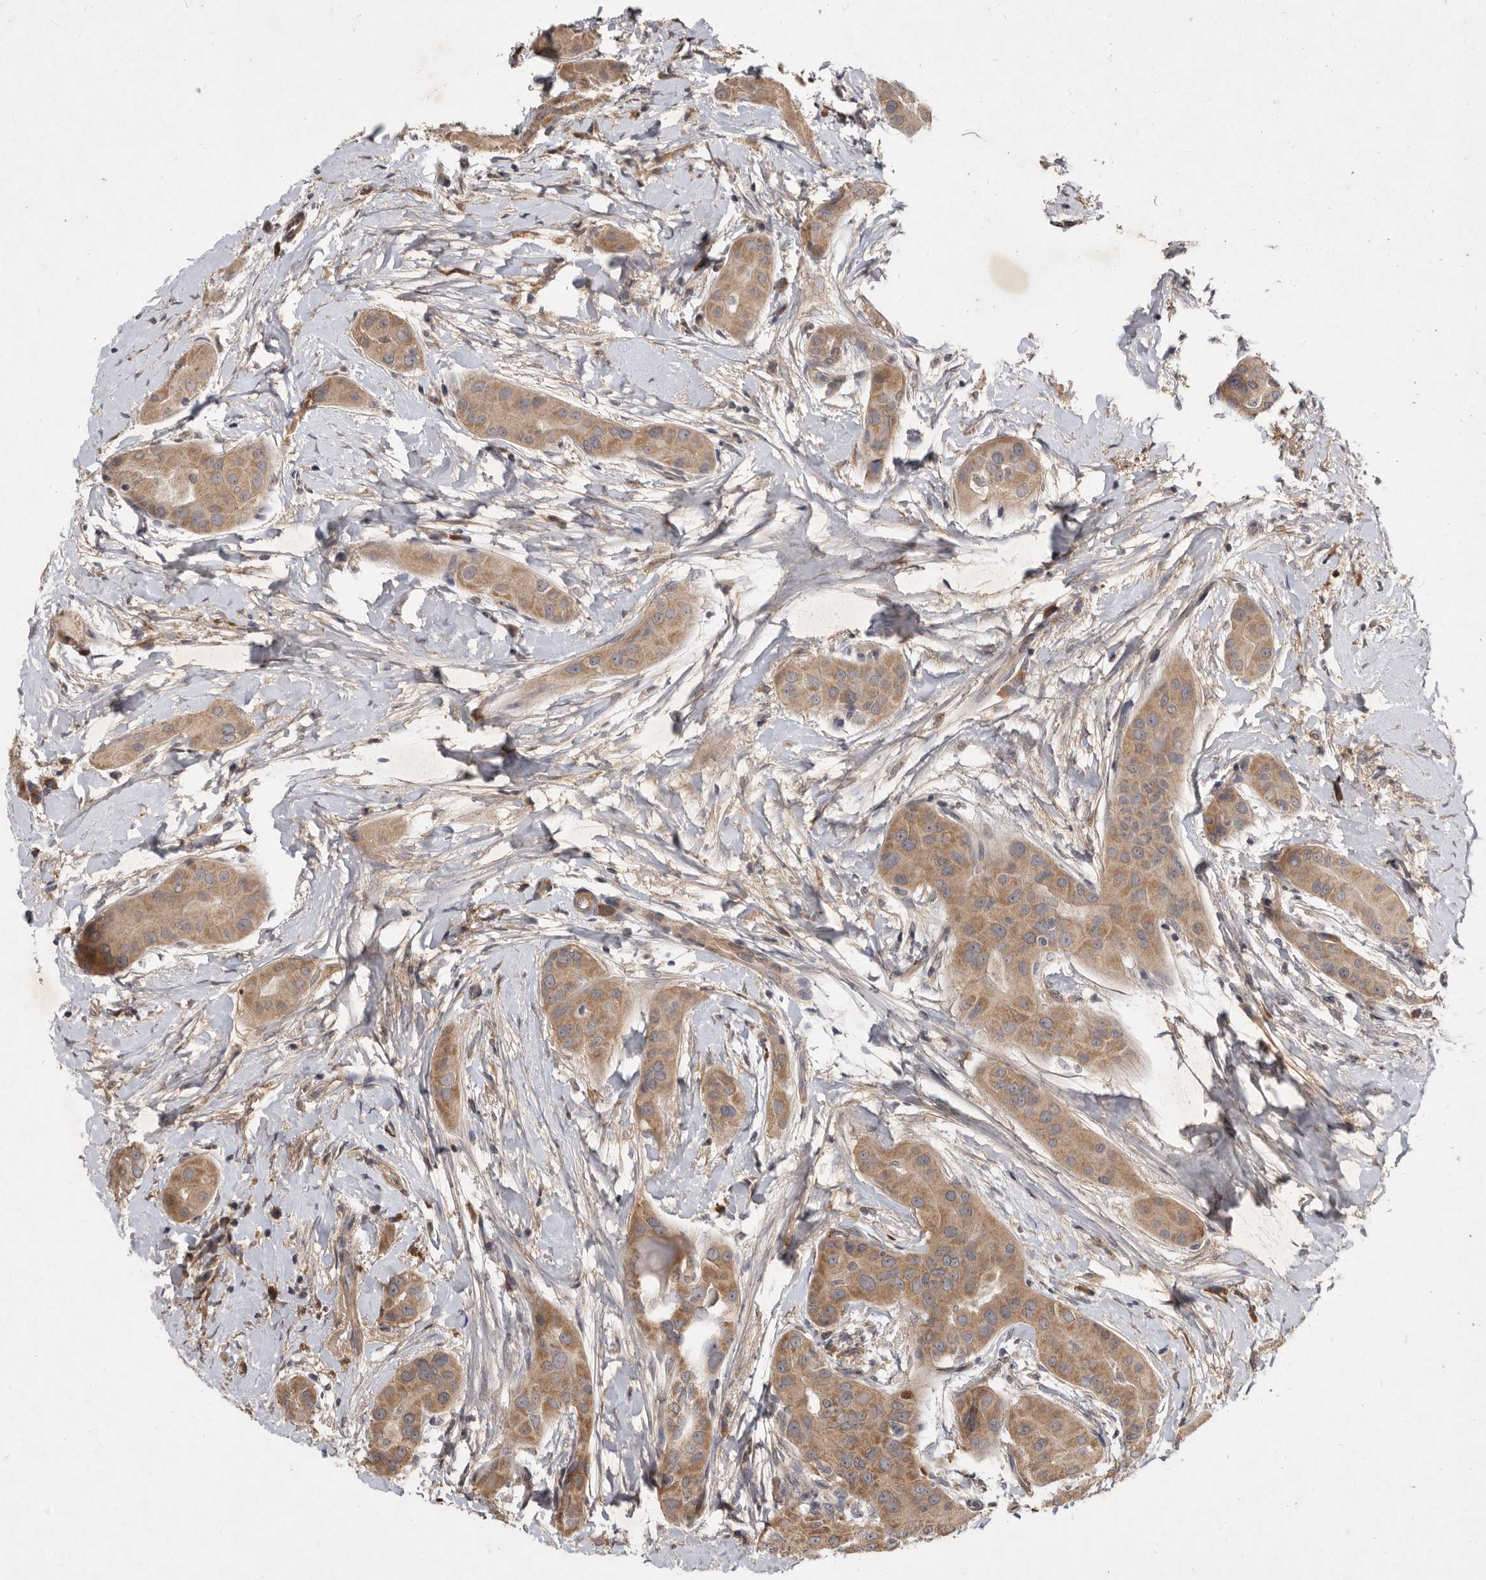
{"staining": {"intensity": "moderate", "quantity": ">75%", "location": "cytoplasmic/membranous"}, "tissue": "thyroid cancer", "cell_type": "Tumor cells", "image_type": "cancer", "snomed": [{"axis": "morphology", "description": "Papillary adenocarcinoma, NOS"}, {"axis": "topography", "description": "Thyroid gland"}], "caption": "A high-resolution histopathology image shows immunohistochemistry (IHC) staining of thyroid cancer, which exhibits moderate cytoplasmic/membranous positivity in approximately >75% of tumor cells.", "gene": "DNAJC28", "patient": {"sex": "male", "age": 33}}